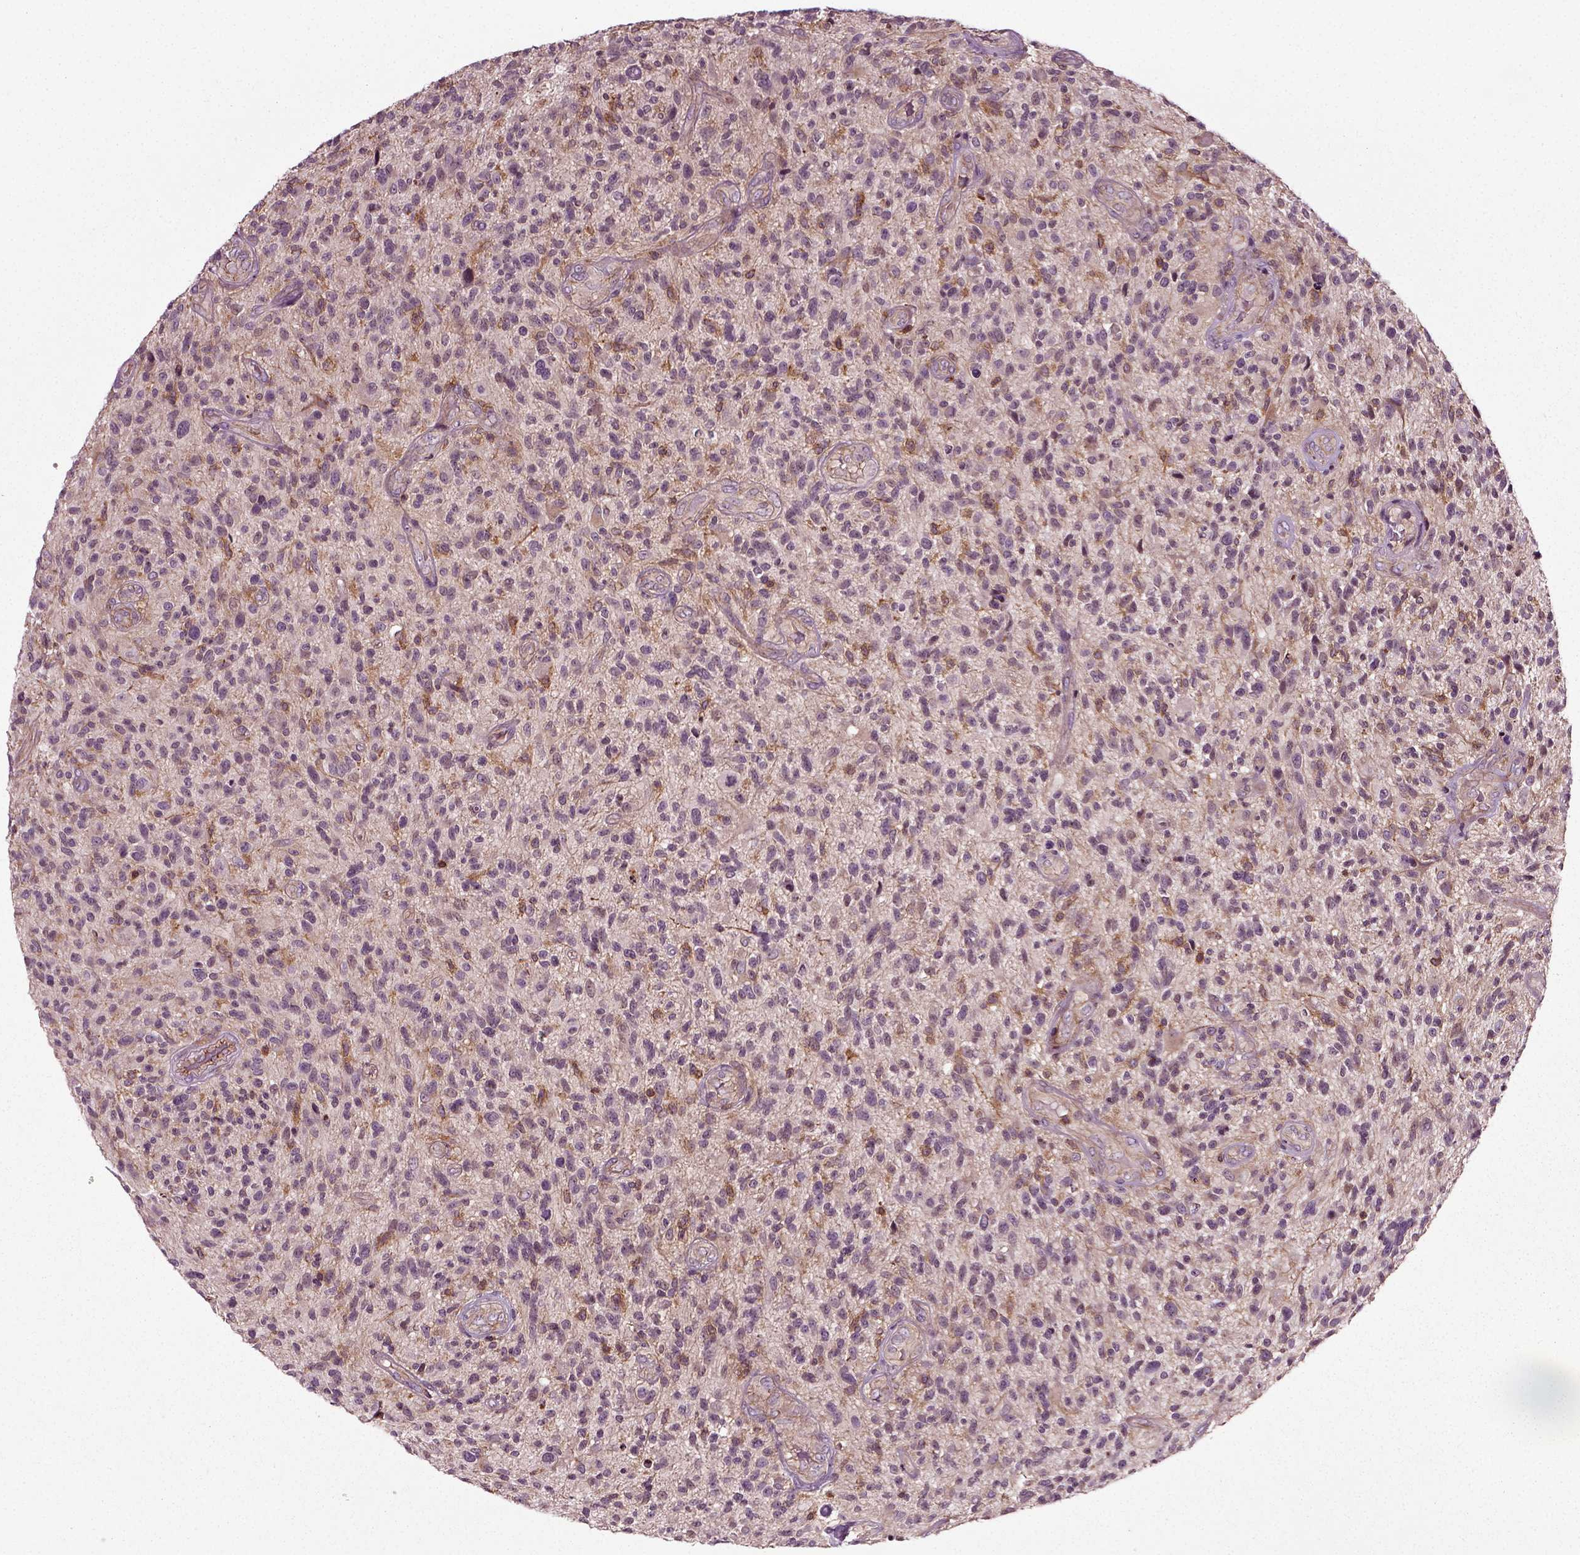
{"staining": {"intensity": "negative", "quantity": "none", "location": "none"}, "tissue": "glioma", "cell_type": "Tumor cells", "image_type": "cancer", "snomed": [{"axis": "morphology", "description": "Glioma, malignant, High grade"}, {"axis": "topography", "description": "Brain"}], "caption": "Immunohistochemical staining of malignant glioma (high-grade) reveals no significant positivity in tumor cells.", "gene": "RHOF", "patient": {"sex": "male", "age": 47}}